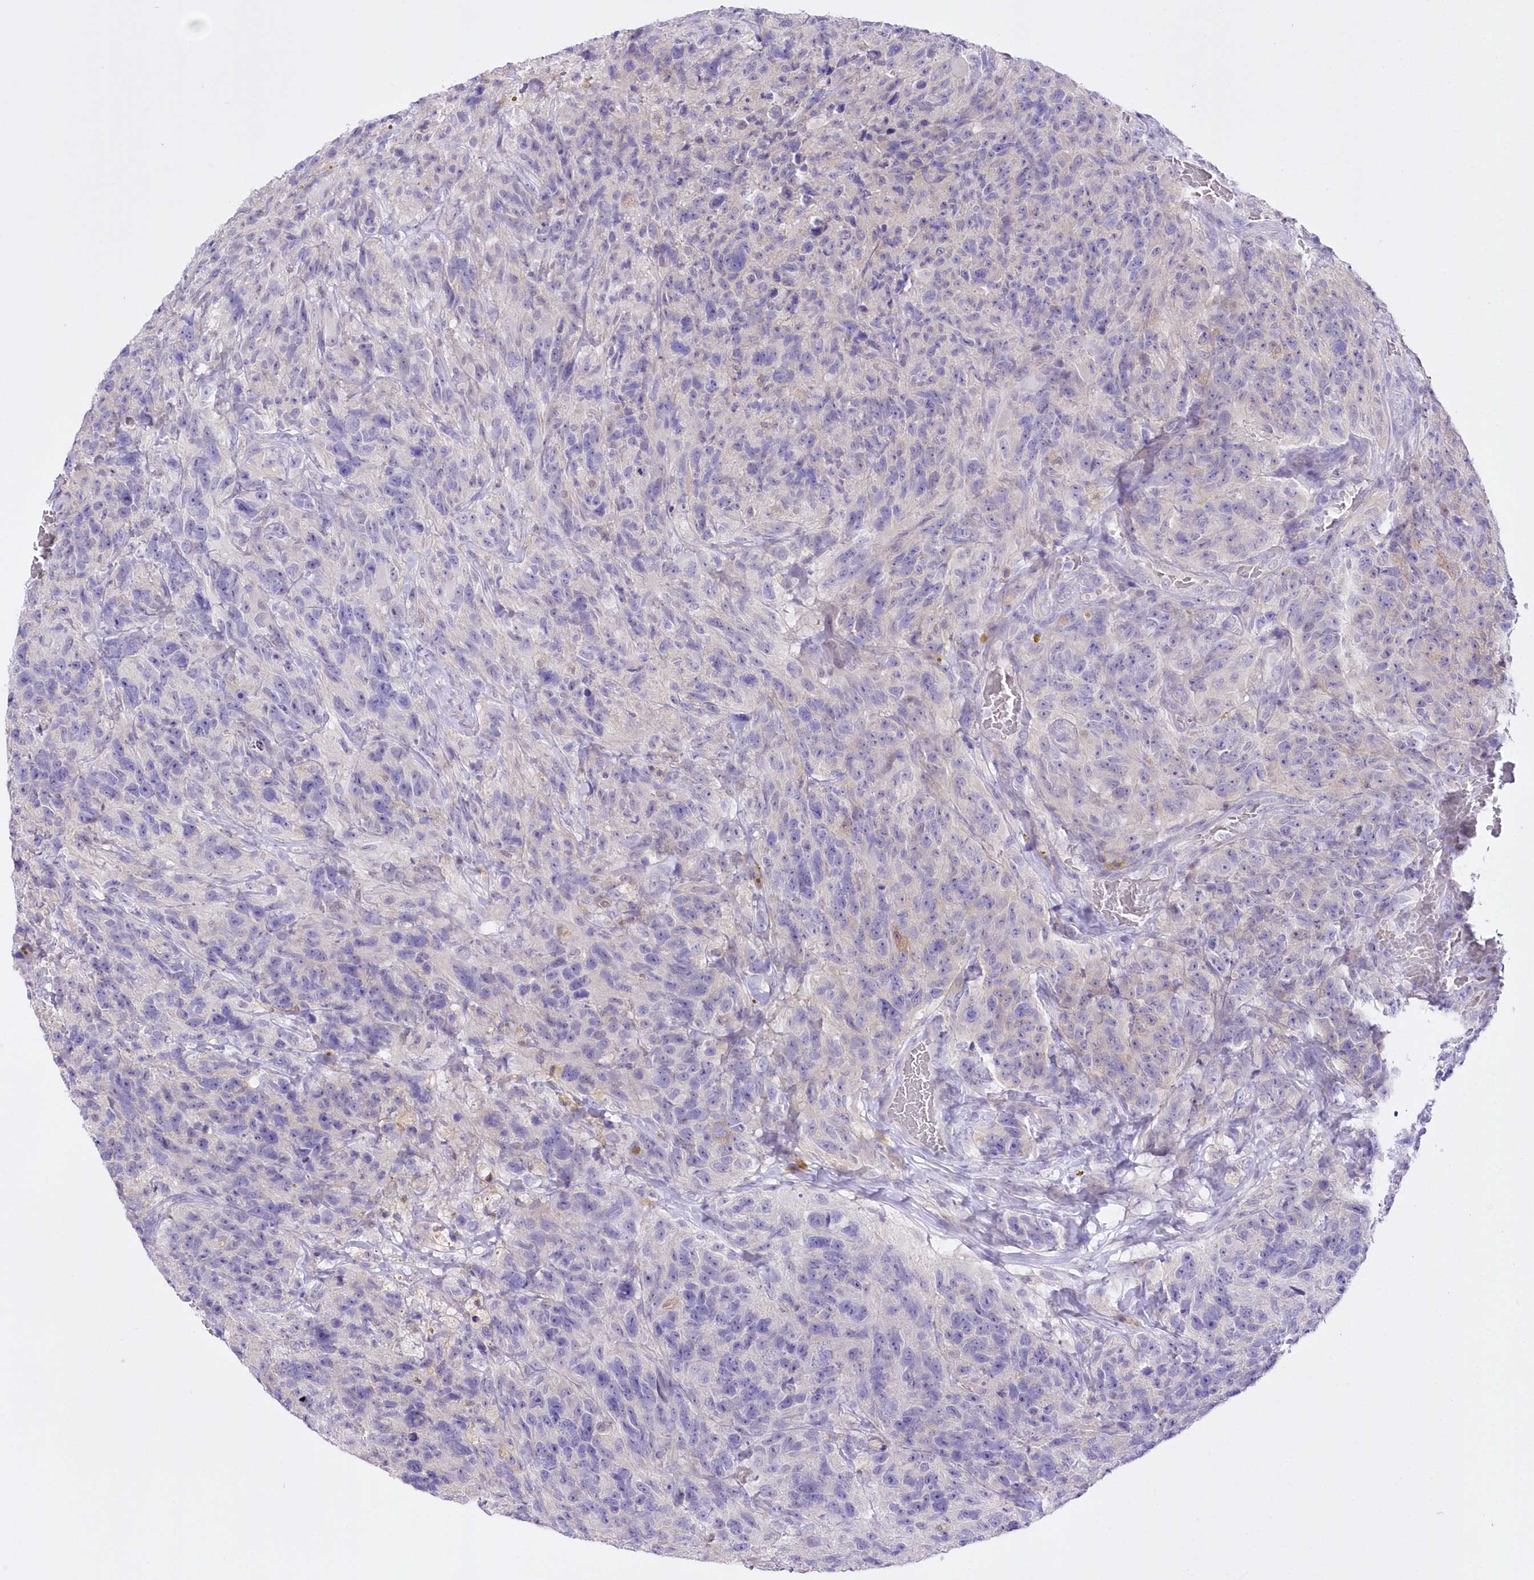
{"staining": {"intensity": "negative", "quantity": "none", "location": "none"}, "tissue": "glioma", "cell_type": "Tumor cells", "image_type": "cancer", "snomed": [{"axis": "morphology", "description": "Glioma, malignant, High grade"}, {"axis": "topography", "description": "Brain"}], "caption": "DAB (3,3'-diaminobenzidine) immunohistochemical staining of human glioma shows no significant staining in tumor cells.", "gene": "UBA6", "patient": {"sex": "male", "age": 69}}